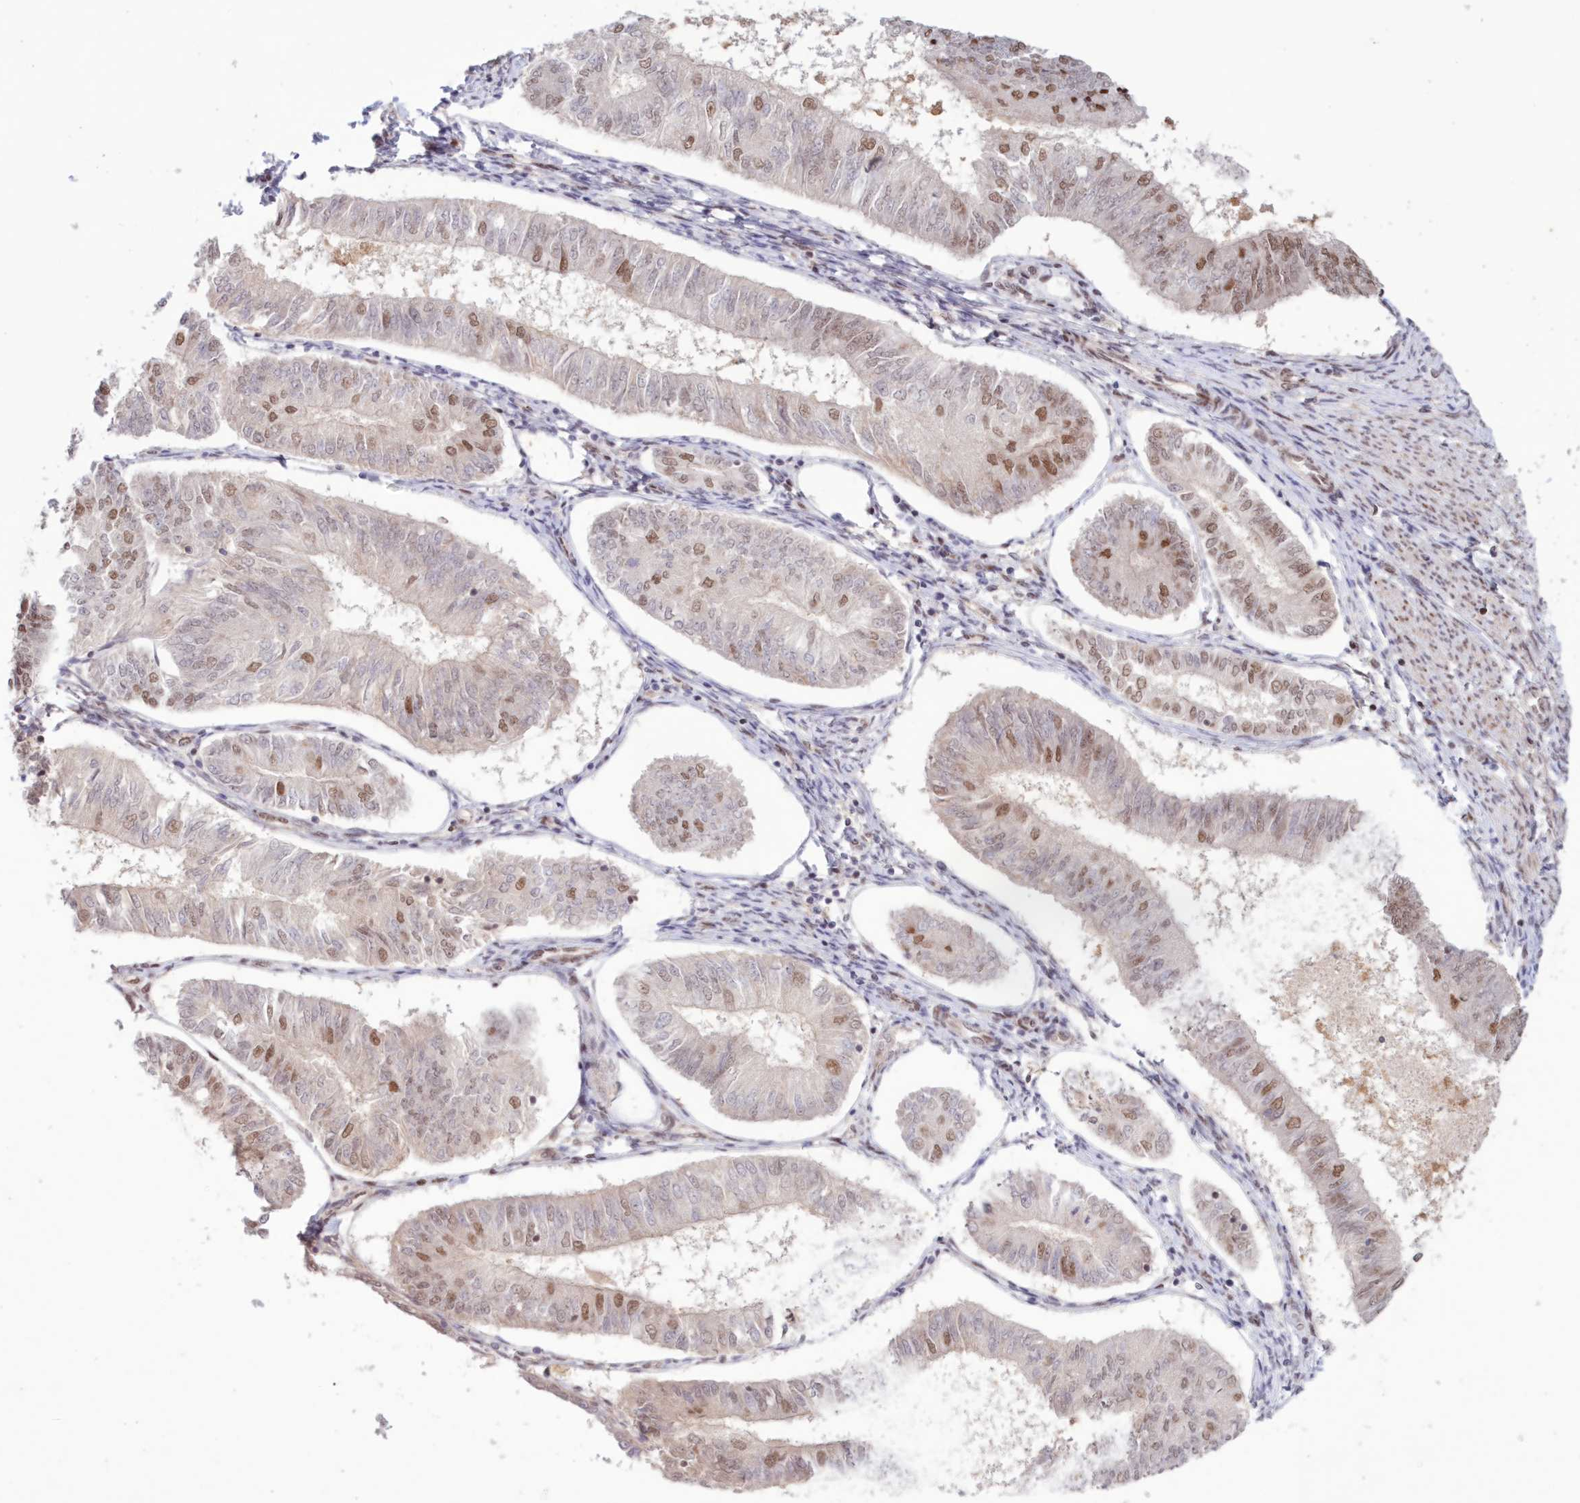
{"staining": {"intensity": "moderate", "quantity": "25%-75%", "location": "nuclear"}, "tissue": "endometrial cancer", "cell_type": "Tumor cells", "image_type": "cancer", "snomed": [{"axis": "morphology", "description": "Adenocarcinoma, NOS"}, {"axis": "topography", "description": "Endometrium"}], "caption": "Brown immunohistochemical staining in human endometrial cancer (adenocarcinoma) reveals moderate nuclear expression in about 25%-75% of tumor cells.", "gene": "NOA1", "patient": {"sex": "female", "age": 58}}